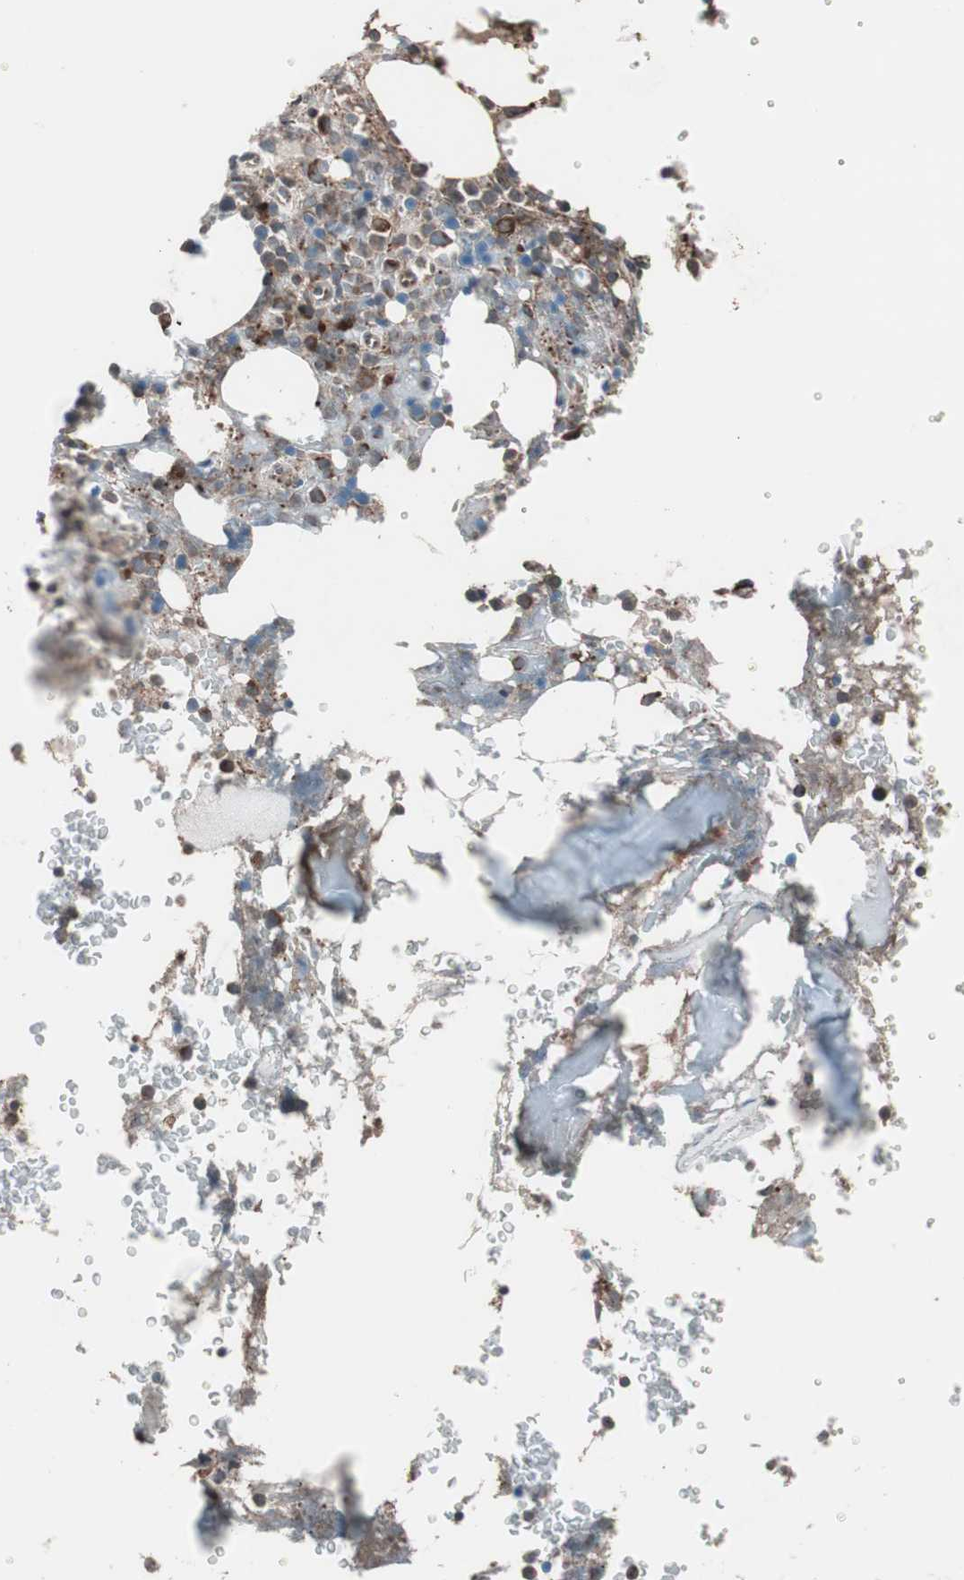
{"staining": {"intensity": "moderate", "quantity": "25%-75%", "location": "cytoplasmic/membranous"}, "tissue": "bone marrow", "cell_type": "Hematopoietic cells", "image_type": "normal", "snomed": [{"axis": "morphology", "description": "Normal tissue, NOS"}, {"axis": "topography", "description": "Bone marrow"}], "caption": "Brown immunohistochemical staining in unremarkable bone marrow exhibits moderate cytoplasmic/membranous staining in approximately 25%-75% of hematopoietic cells. The staining was performed using DAB (3,3'-diaminobenzidine), with brown indicating positive protein expression. Nuclei are stained blue with hematoxylin.", "gene": "SEC31A", "patient": {"sex": "female", "age": 66}}